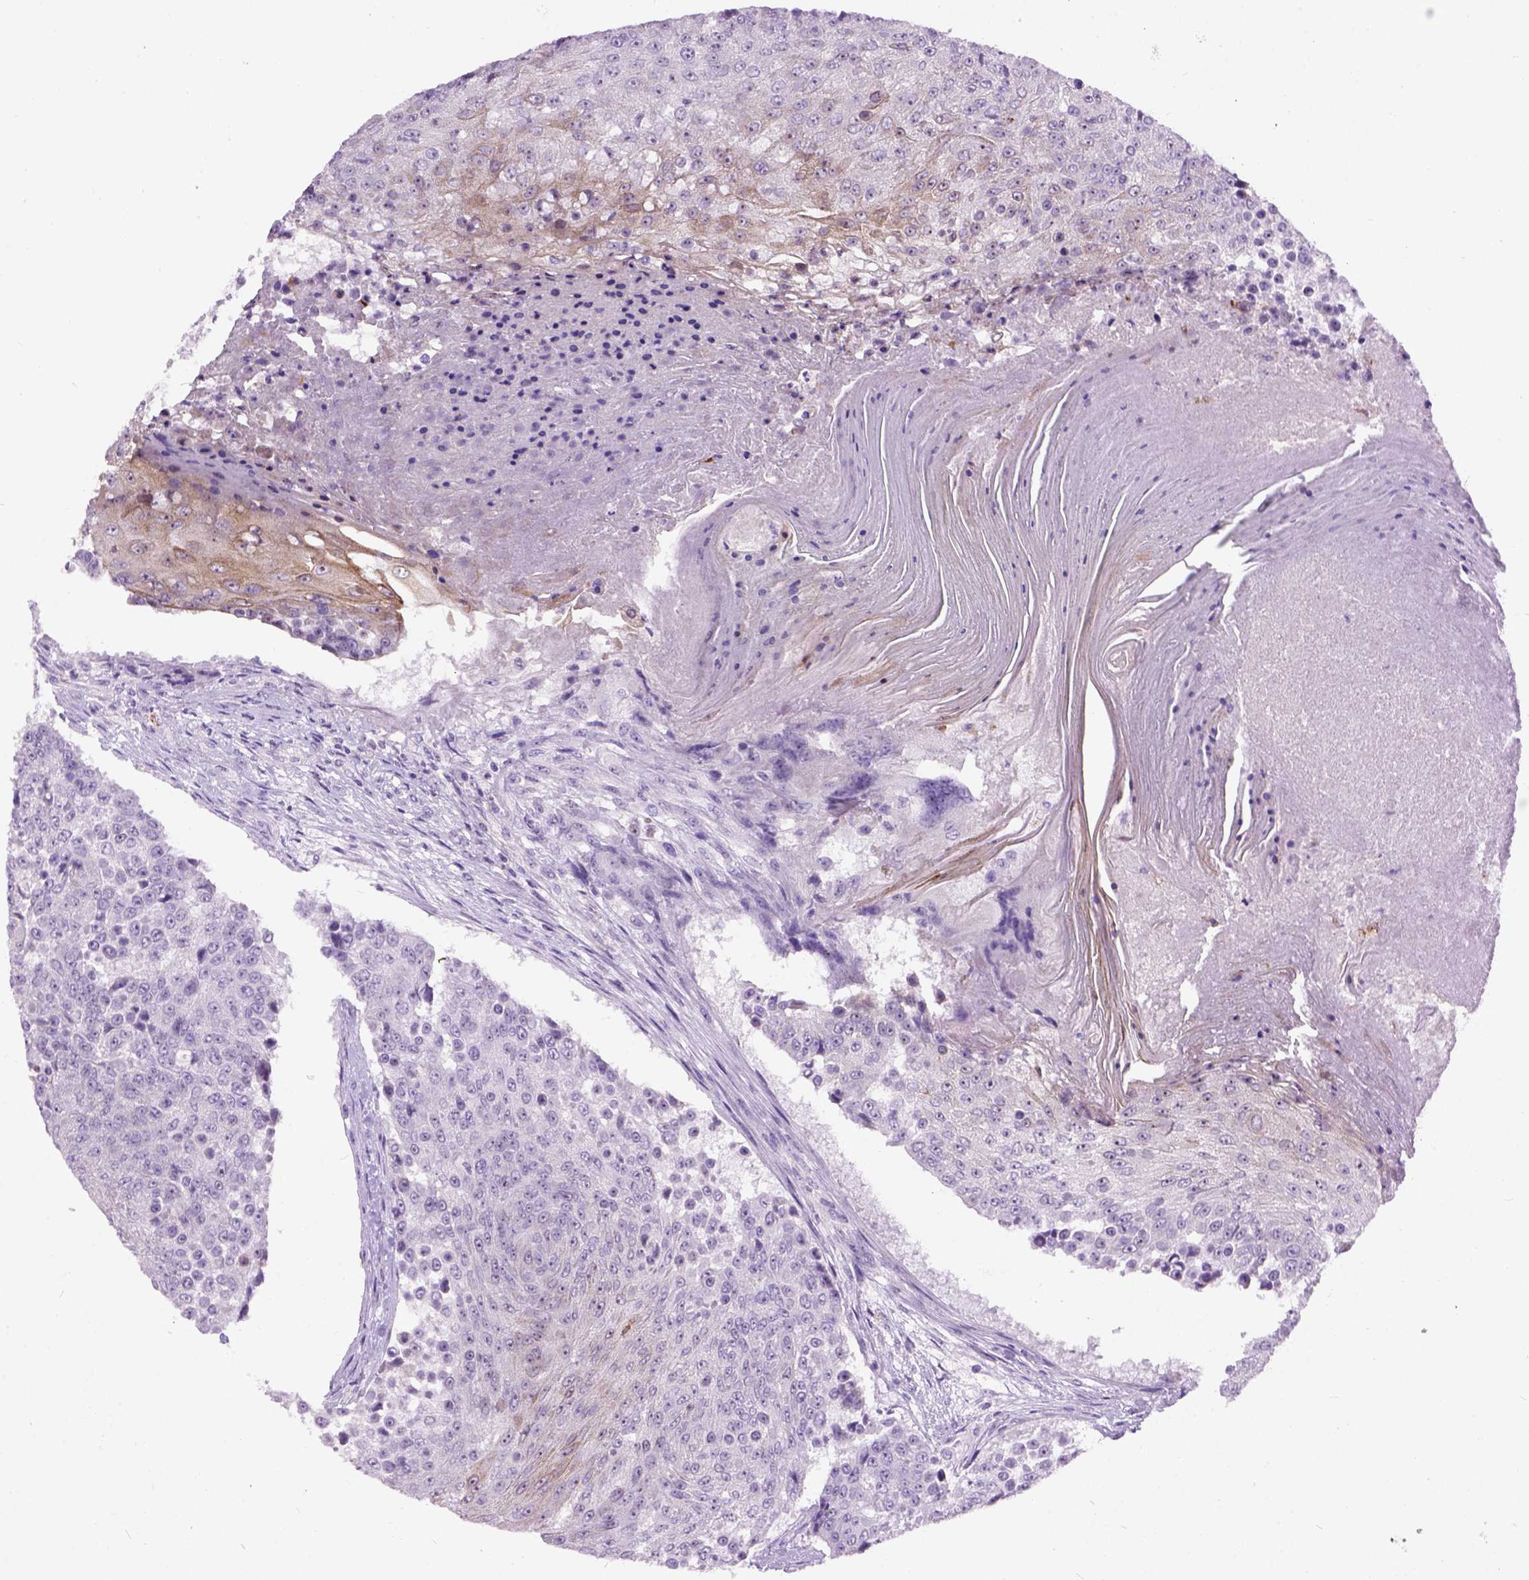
{"staining": {"intensity": "moderate", "quantity": "<25%", "location": "cytoplasmic/membranous"}, "tissue": "urothelial cancer", "cell_type": "Tumor cells", "image_type": "cancer", "snomed": [{"axis": "morphology", "description": "Urothelial carcinoma, High grade"}, {"axis": "topography", "description": "Urinary bladder"}], "caption": "A histopathology image showing moderate cytoplasmic/membranous positivity in approximately <25% of tumor cells in high-grade urothelial carcinoma, as visualized by brown immunohistochemical staining.", "gene": "MAPT", "patient": {"sex": "female", "age": 63}}